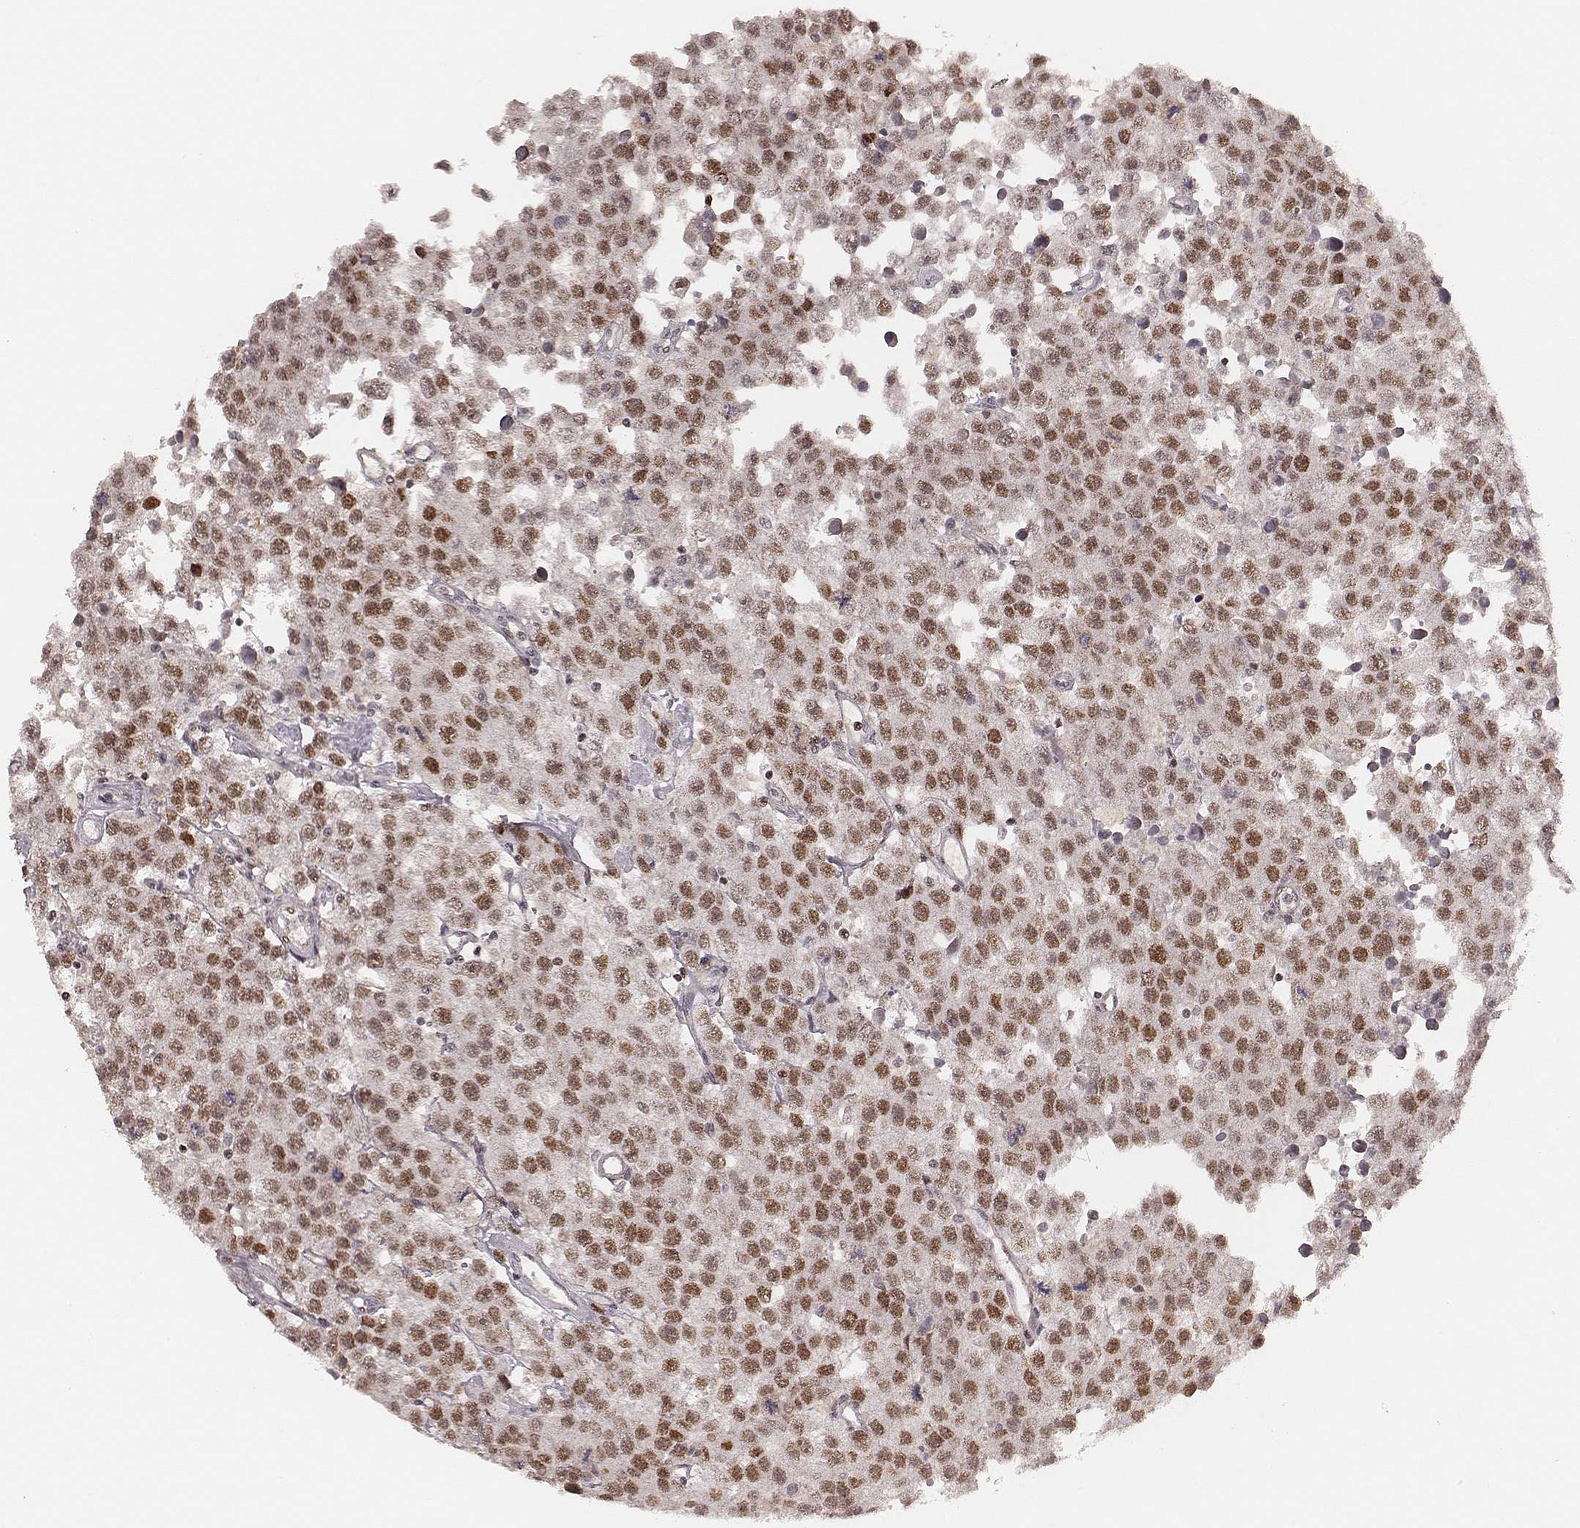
{"staining": {"intensity": "strong", "quantity": "<25%", "location": "nuclear"}, "tissue": "testis cancer", "cell_type": "Tumor cells", "image_type": "cancer", "snomed": [{"axis": "morphology", "description": "Seminoma, NOS"}, {"axis": "topography", "description": "Testis"}], "caption": "Protein analysis of testis cancer tissue exhibits strong nuclear positivity in about <25% of tumor cells.", "gene": "HNRNPC", "patient": {"sex": "male", "age": 52}}